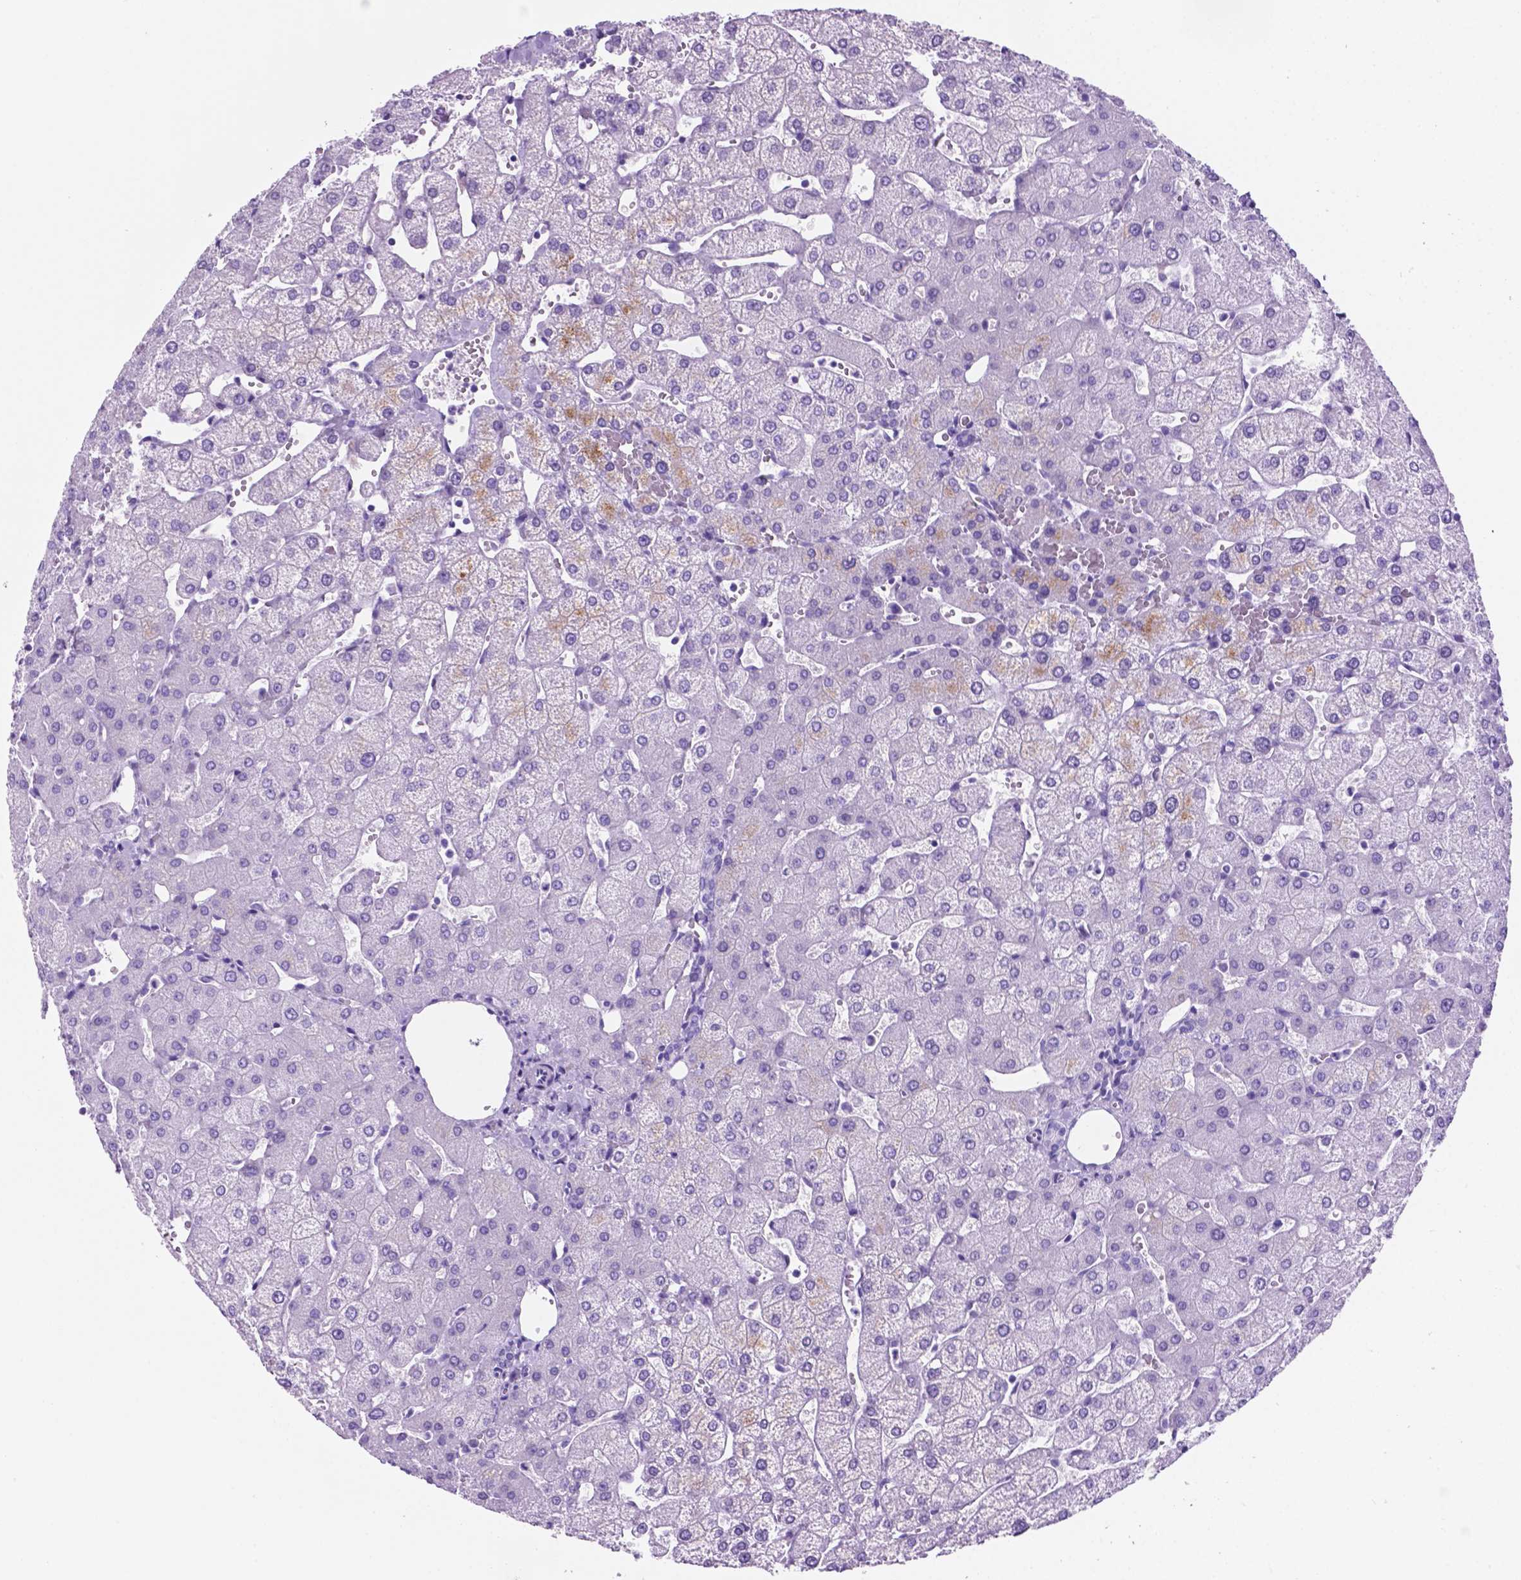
{"staining": {"intensity": "negative", "quantity": "none", "location": "none"}, "tissue": "liver", "cell_type": "Cholangiocytes", "image_type": "normal", "snomed": [{"axis": "morphology", "description": "Normal tissue, NOS"}, {"axis": "topography", "description": "Liver"}], "caption": "IHC histopathology image of benign liver stained for a protein (brown), which demonstrates no positivity in cholangiocytes.", "gene": "C17orf107", "patient": {"sex": "female", "age": 54}}